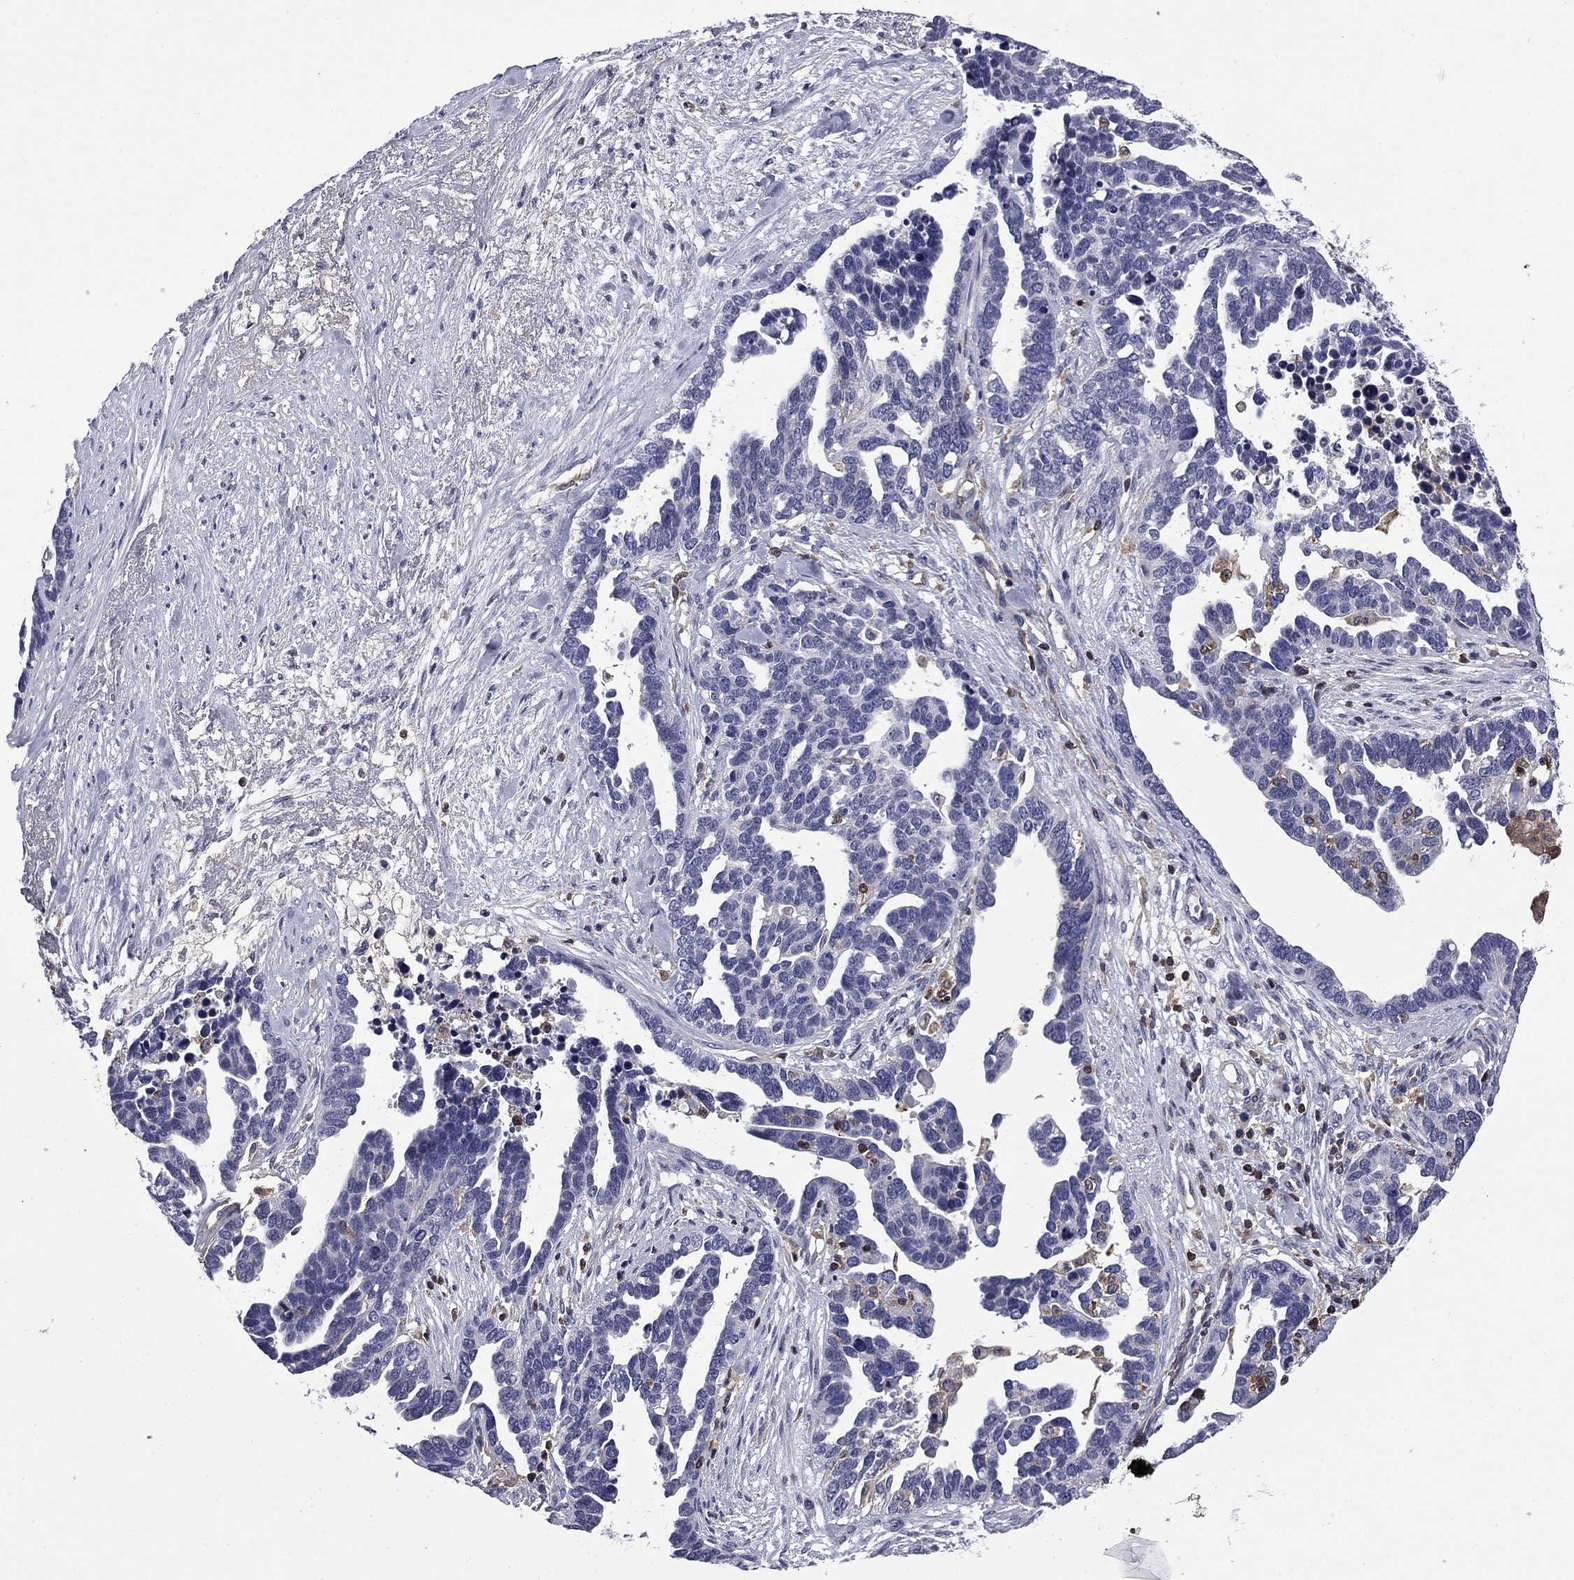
{"staining": {"intensity": "negative", "quantity": "none", "location": "none"}, "tissue": "ovarian cancer", "cell_type": "Tumor cells", "image_type": "cancer", "snomed": [{"axis": "morphology", "description": "Cystadenocarcinoma, serous, NOS"}, {"axis": "topography", "description": "Ovary"}], "caption": "Protein analysis of serous cystadenocarcinoma (ovarian) reveals no significant staining in tumor cells.", "gene": "ARHGAP45", "patient": {"sex": "female", "age": 54}}